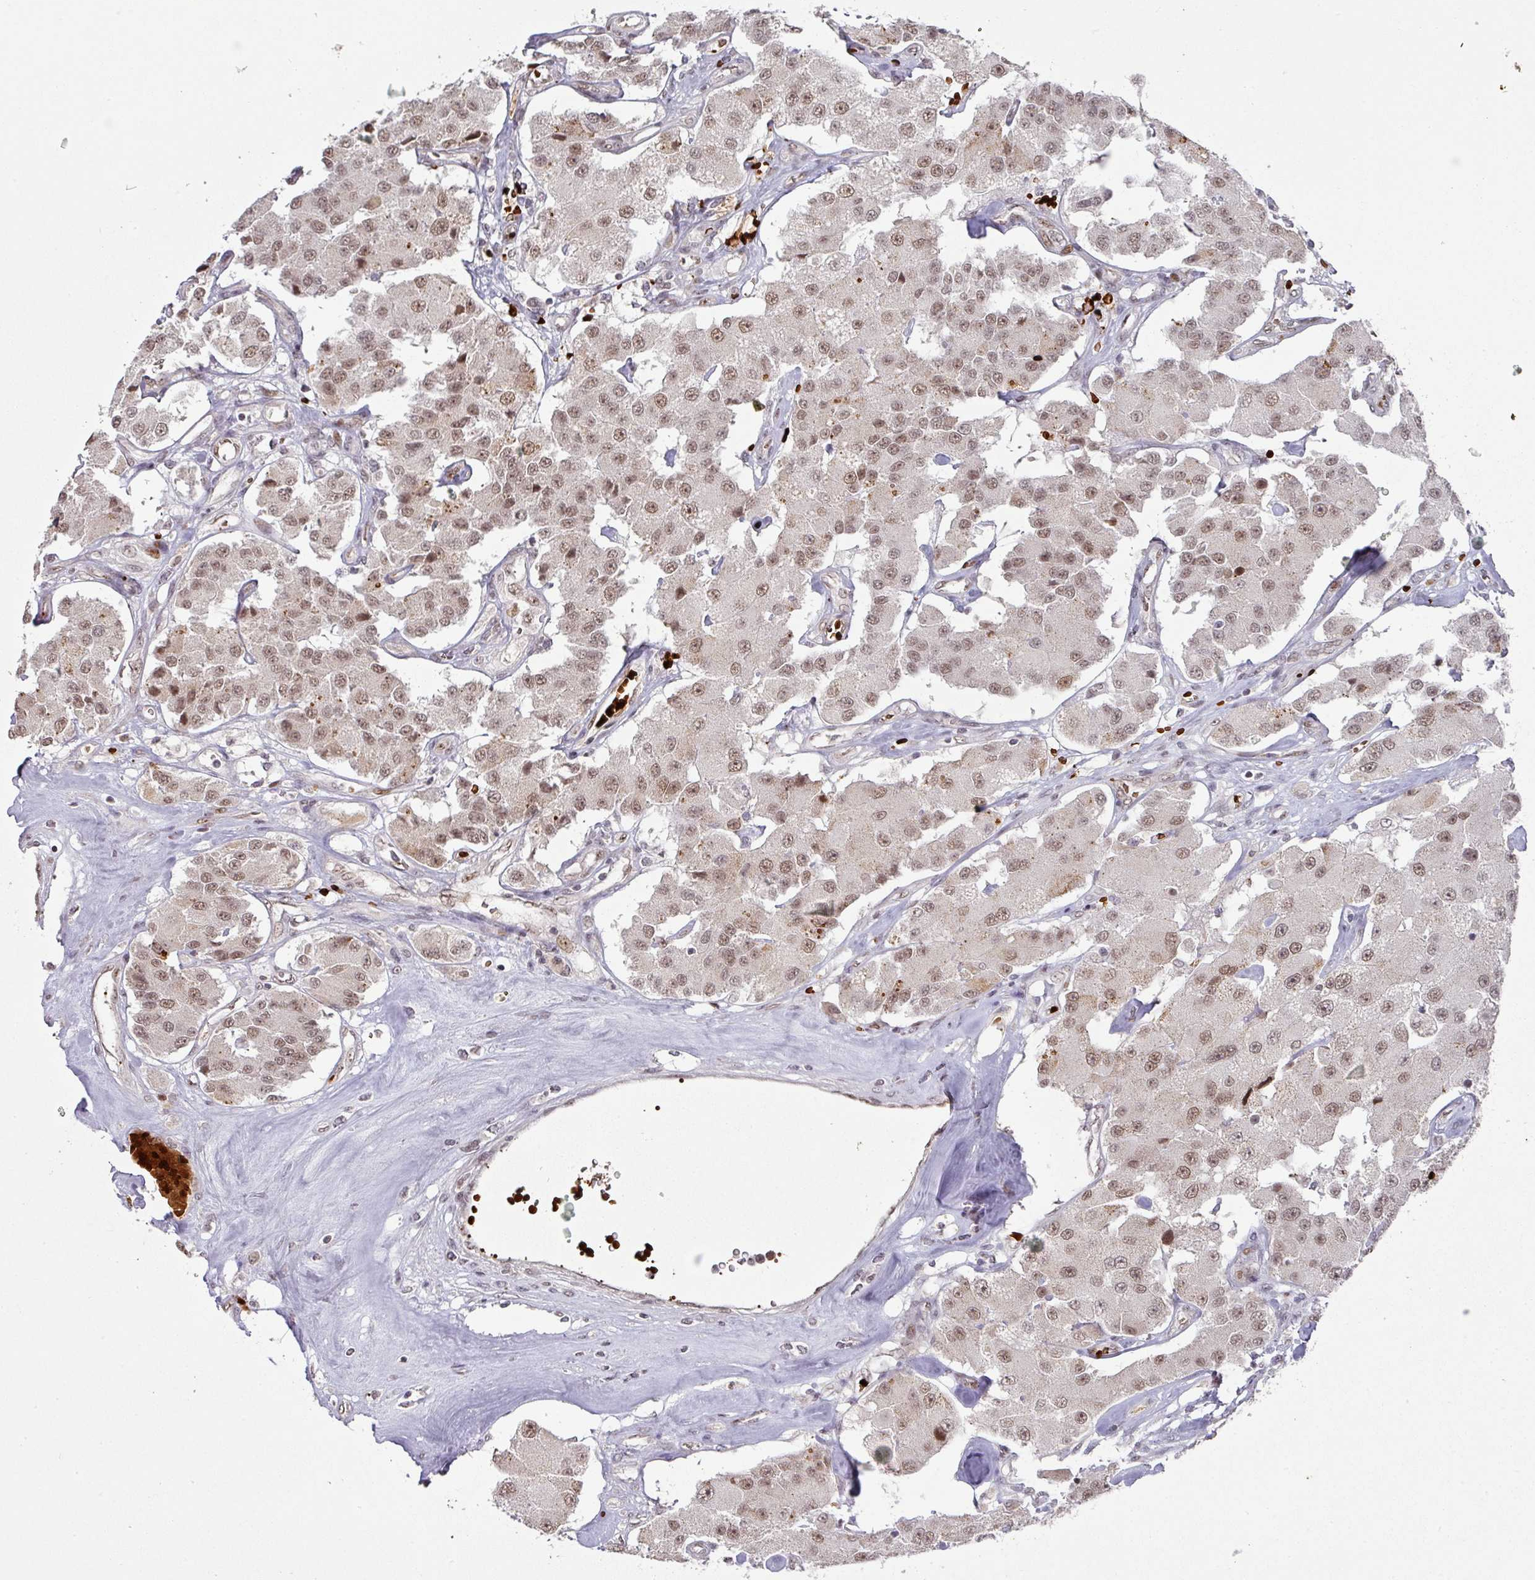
{"staining": {"intensity": "weak", "quantity": ">75%", "location": "nuclear"}, "tissue": "carcinoid", "cell_type": "Tumor cells", "image_type": "cancer", "snomed": [{"axis": "morphology", "description": "Carcinoid, malignant, NOS"}, {"axis": "topography", "description": "Pancreas"}], "caption": "Protein staining of carcinoid tissue displays weak nuclear positivity in approximately >75% of tumor cells.", "gene": "NEIL1", "patient": {"sex": "male", "age": 41}}